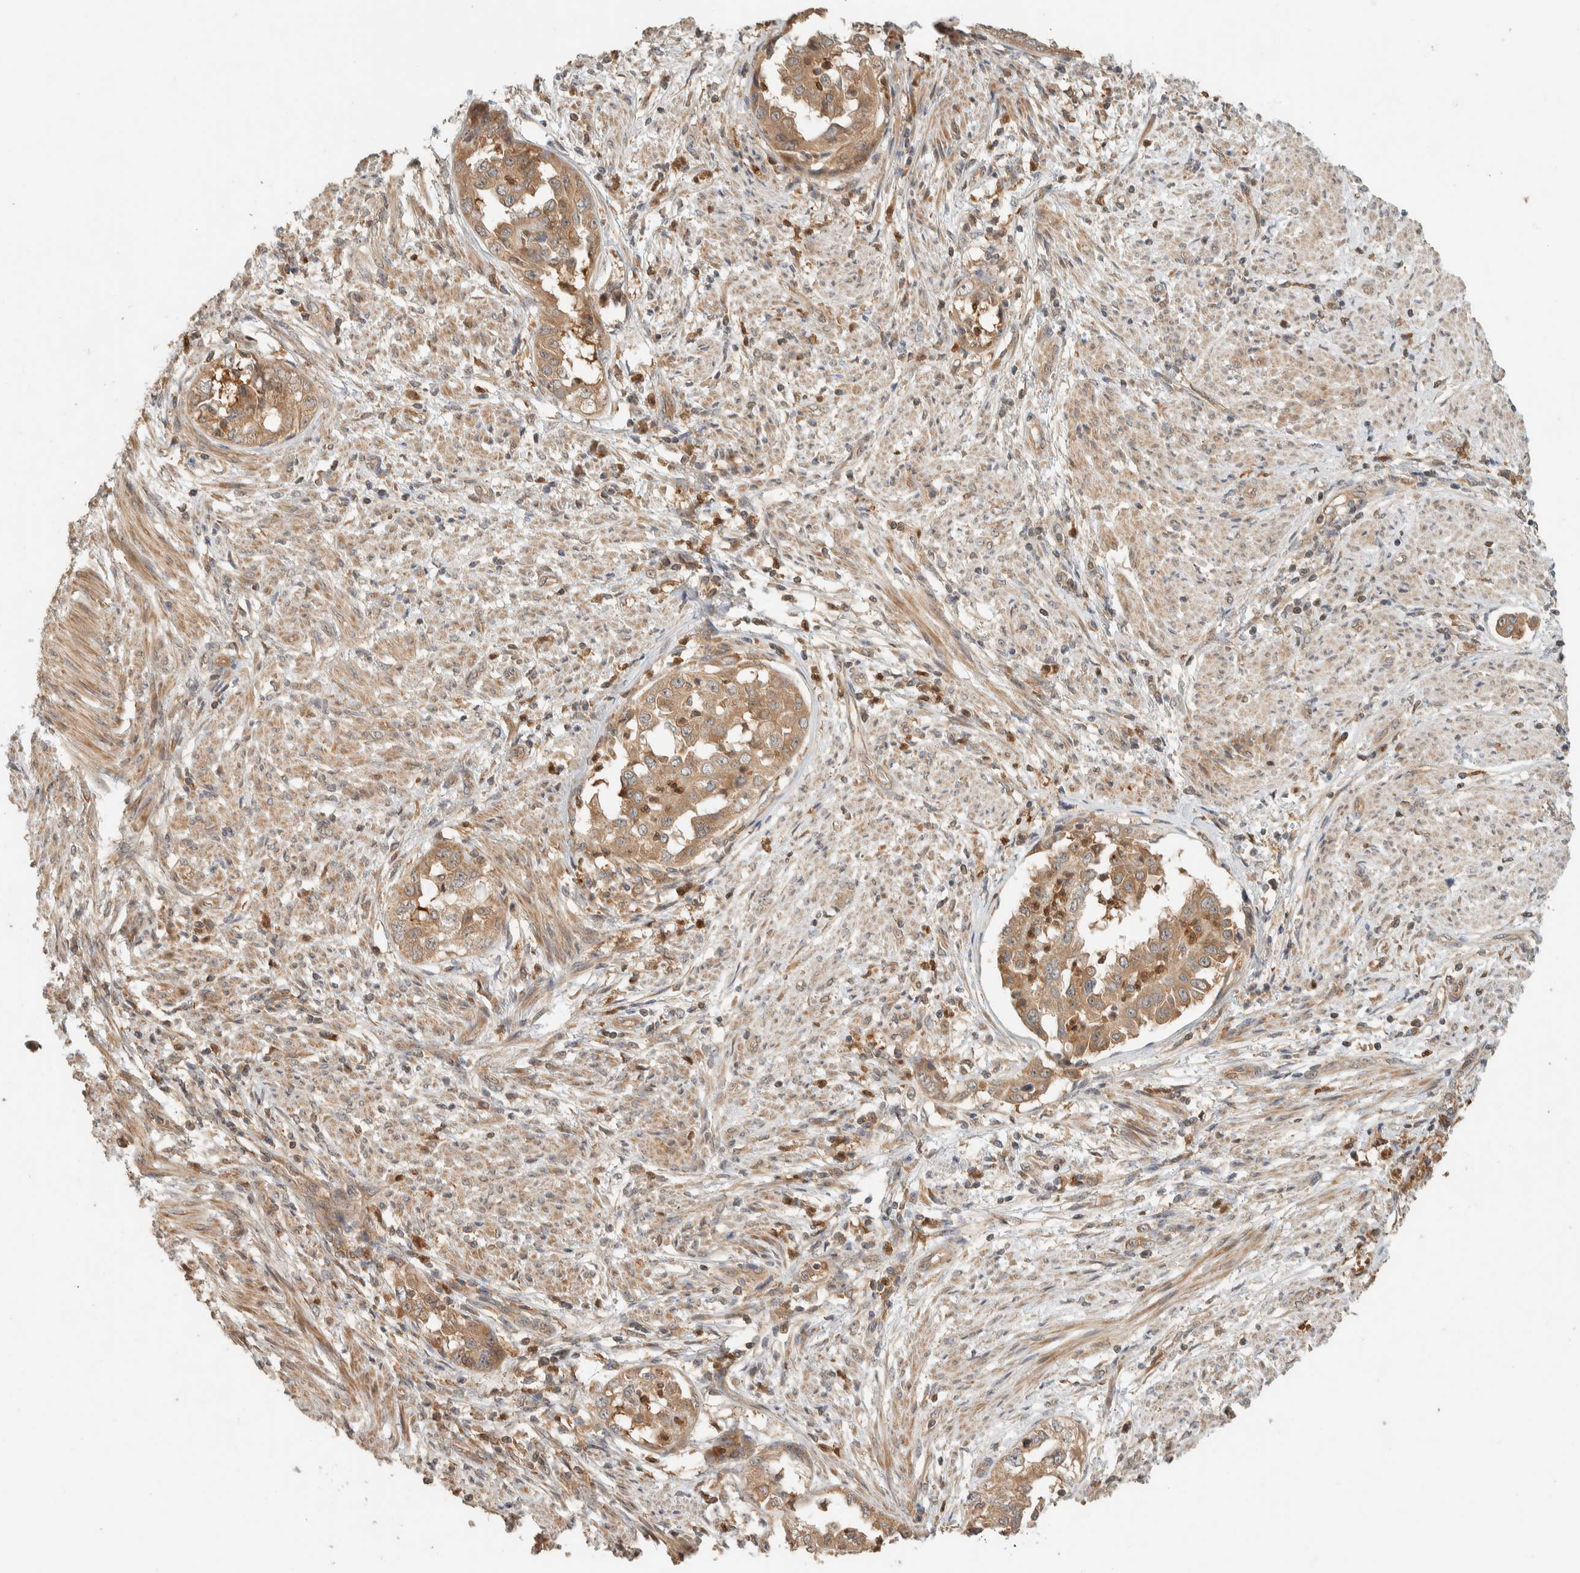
{"staining": {"intensity": "moderate", "quantity": ">75%", "location": "cytoplasmic/membranous"}, "tissue": "endometrial cancer", "cell_type": "Tumor cells", "image_type": "cancer", "snomed": [{"axis": "morphology", "description": "Adenocarcinoma, NOS"}, {"axis": "topography", "description": "Endometrium"}], "caption": "Protein expression by immunohistochemistry demonstrates moderate cytoplasmic/membranous staining in approximately >75% of tumor cells in adenocarcinoma (endometrial).", "gene": "ADSS2", "patient": {"sex": "female", "age": 85}}